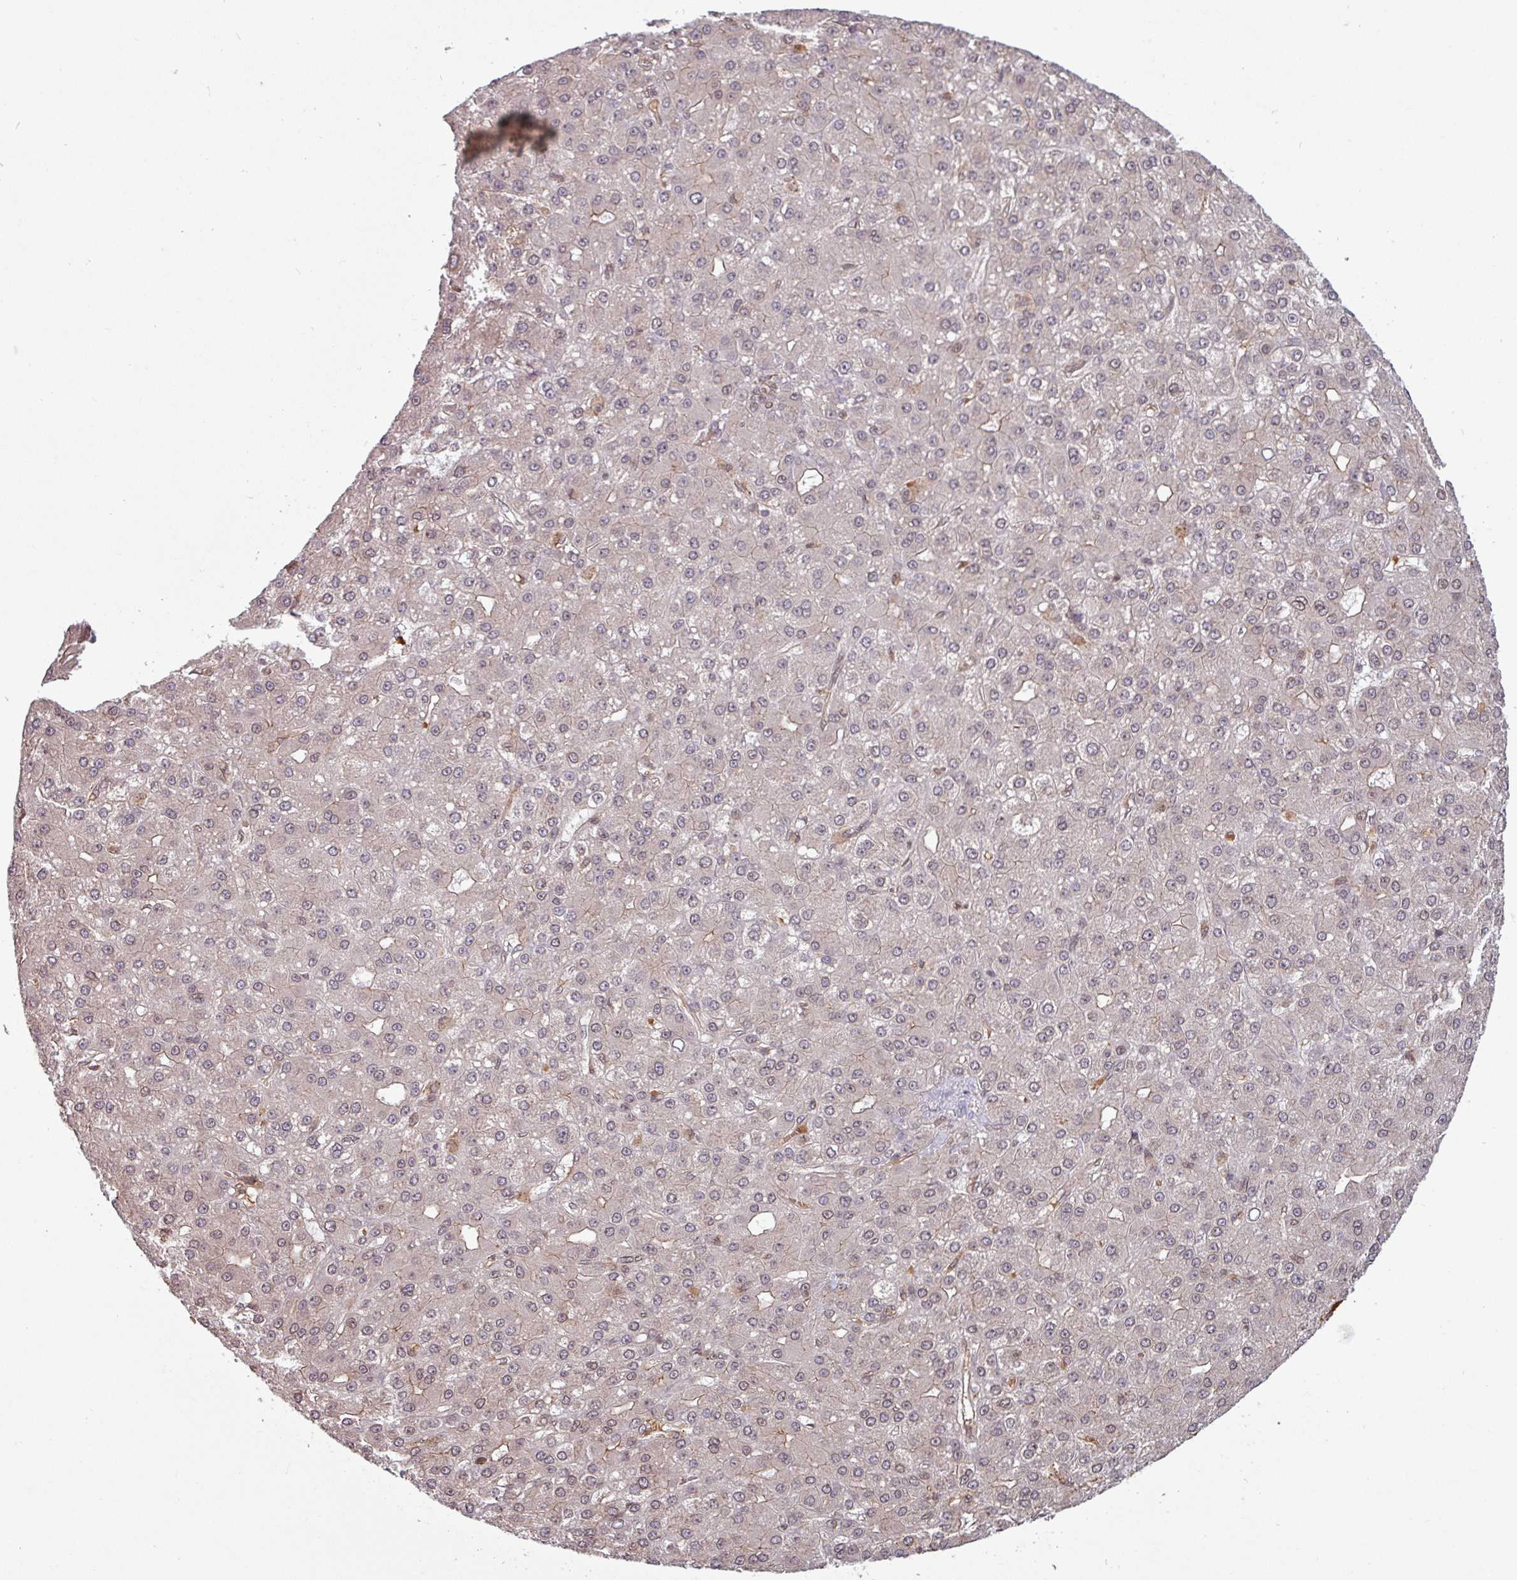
{"staining": {"intensity": "weak", "quantity": "25%-75%", "location": "cytoplasmic/membranous,nuclear"}, "tissue": "liver cancer", "cell_type": "Tumor cells", "image_type": "cancer", "snomed": [{"axis": "morphology", "description": "Carcinoma, Hepatocellular, NOS"}, {"axis": "topography", "description": "Liver"}], "caption": "A brown stain labels weak cytoplasmic/membranous and nuclear expression of a protein in liver cancer tumor cells.", "gene": "RBM4B", "patient": {"sex": "male", "age": 67}}